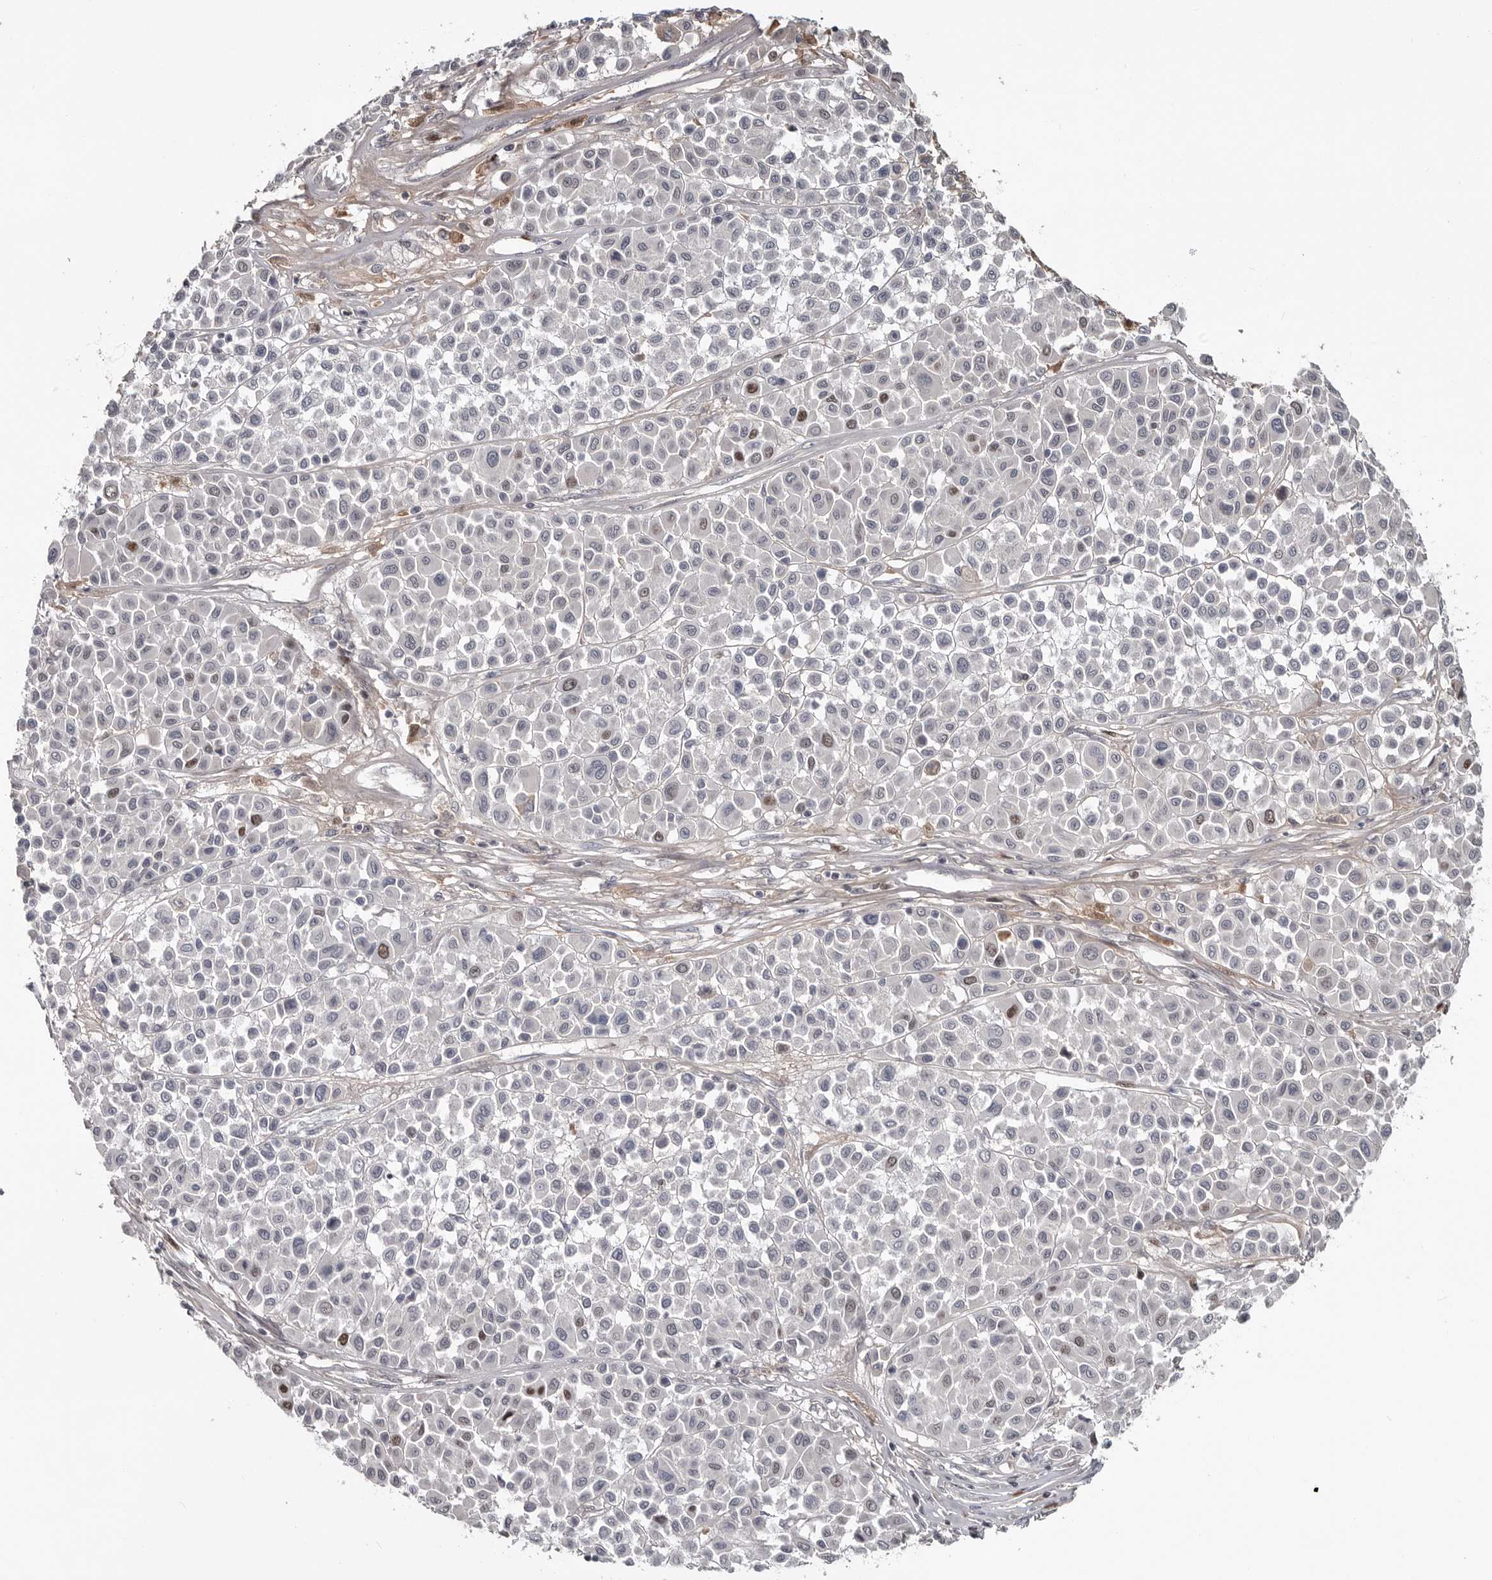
{"staining": {"intensity": "moderate", "quantity": "<25%", "location": "nuclear"}, "tissue": "melanoma", "cell_type": "Tumor cells", "image_type": "cancer", "snomed": [{"axis": "morphology", "description": "Malignant melanoma, Metastatic site"}, {"axis": "topography", "description": "Soft tissue"}], "caption": "Protein expression analysis of human melanoma reveals moderate nuclear positivity in about <25% of tumor cells.", "gene": "ZNF277", "patient": {"sex": "male", "age": 41}}